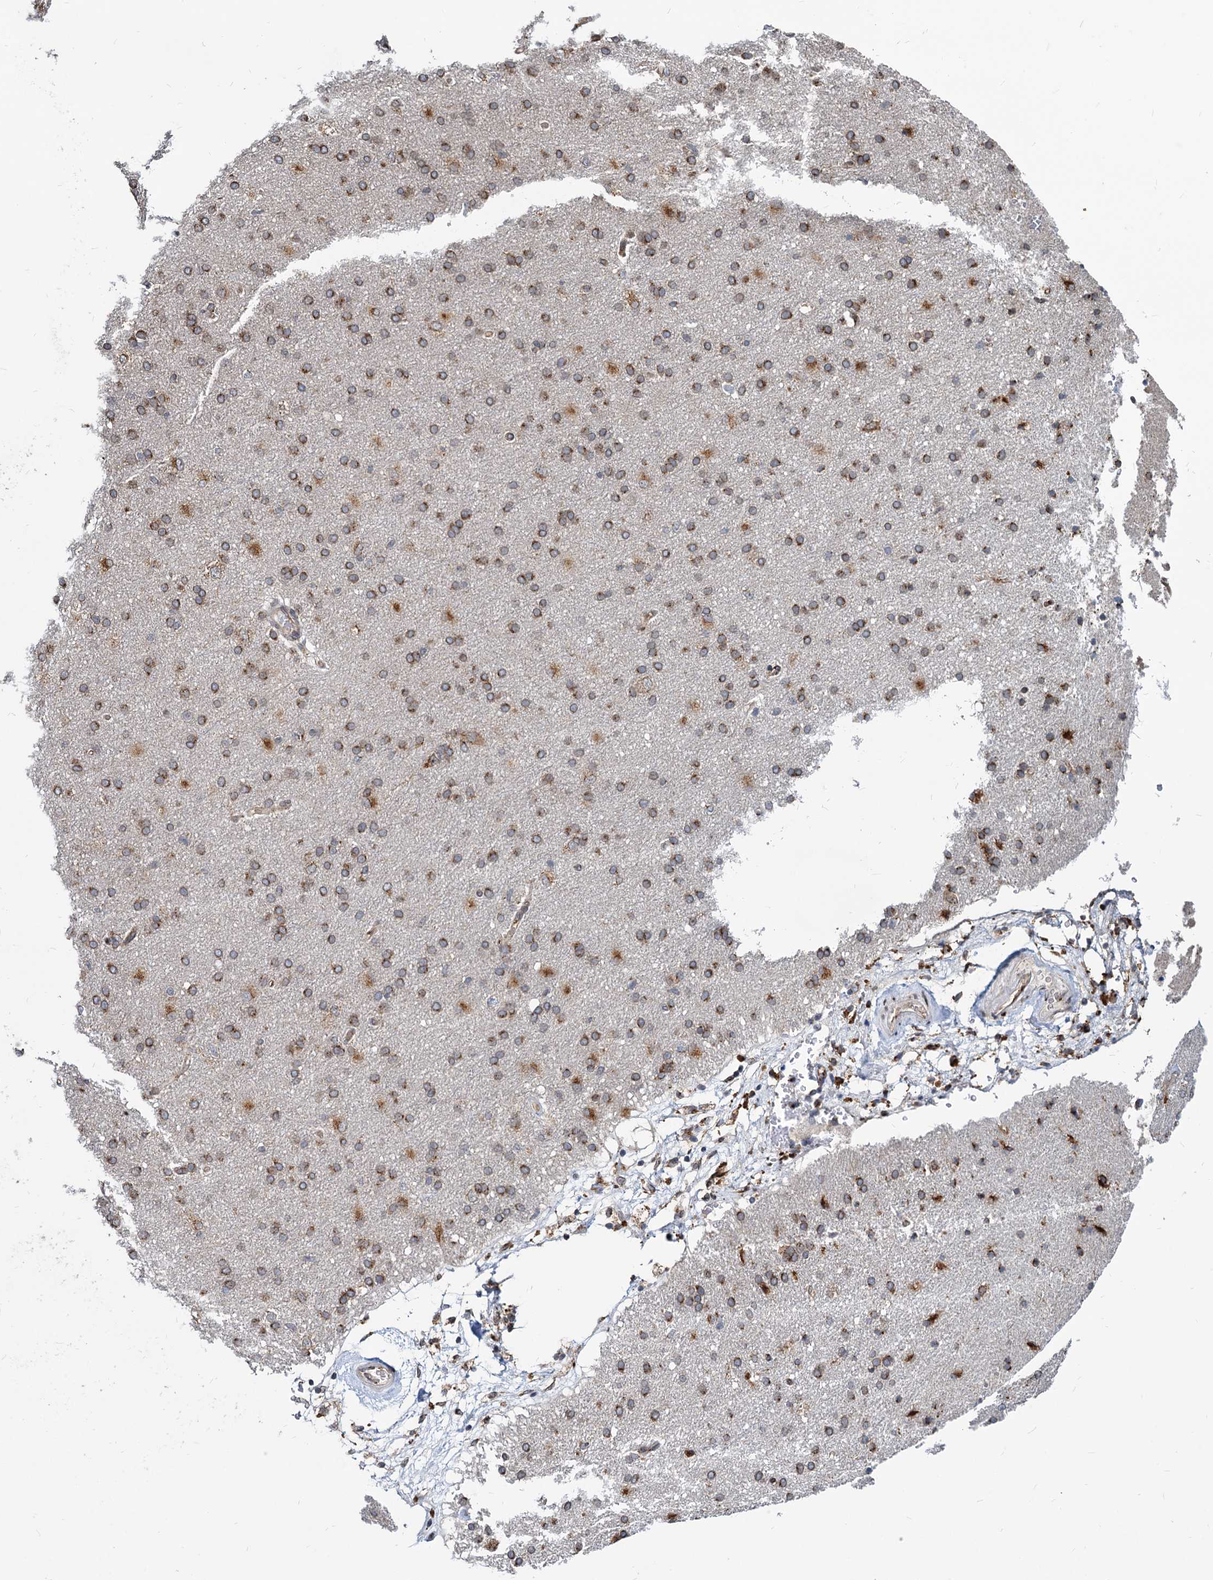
{"staining": {"intensity": "moderate", "quantity": "25%-75%", "location": "cytoplasmic/membranous,nuclear"}, "tissue": "cerebral cortex", "cell_type": "Endothelial cells", "image_type": "normal", "snomed": [{"axis": "morphology", "description": "Normal tissue, NOS"}, {"axis": "topography", "description": "Cerebral cortex"}], "caption": "Protein analysis of unremarkable cerebral cortex displays moderate cytoplasmic/membranous,nuclear positivity in approximately 25%-75% of endothelial cells. (DAB IHC, brown staining for protein, blue staining for nuclei).", "gene": "SAAL1", "patient": {"sex": "male", "age": 62}}